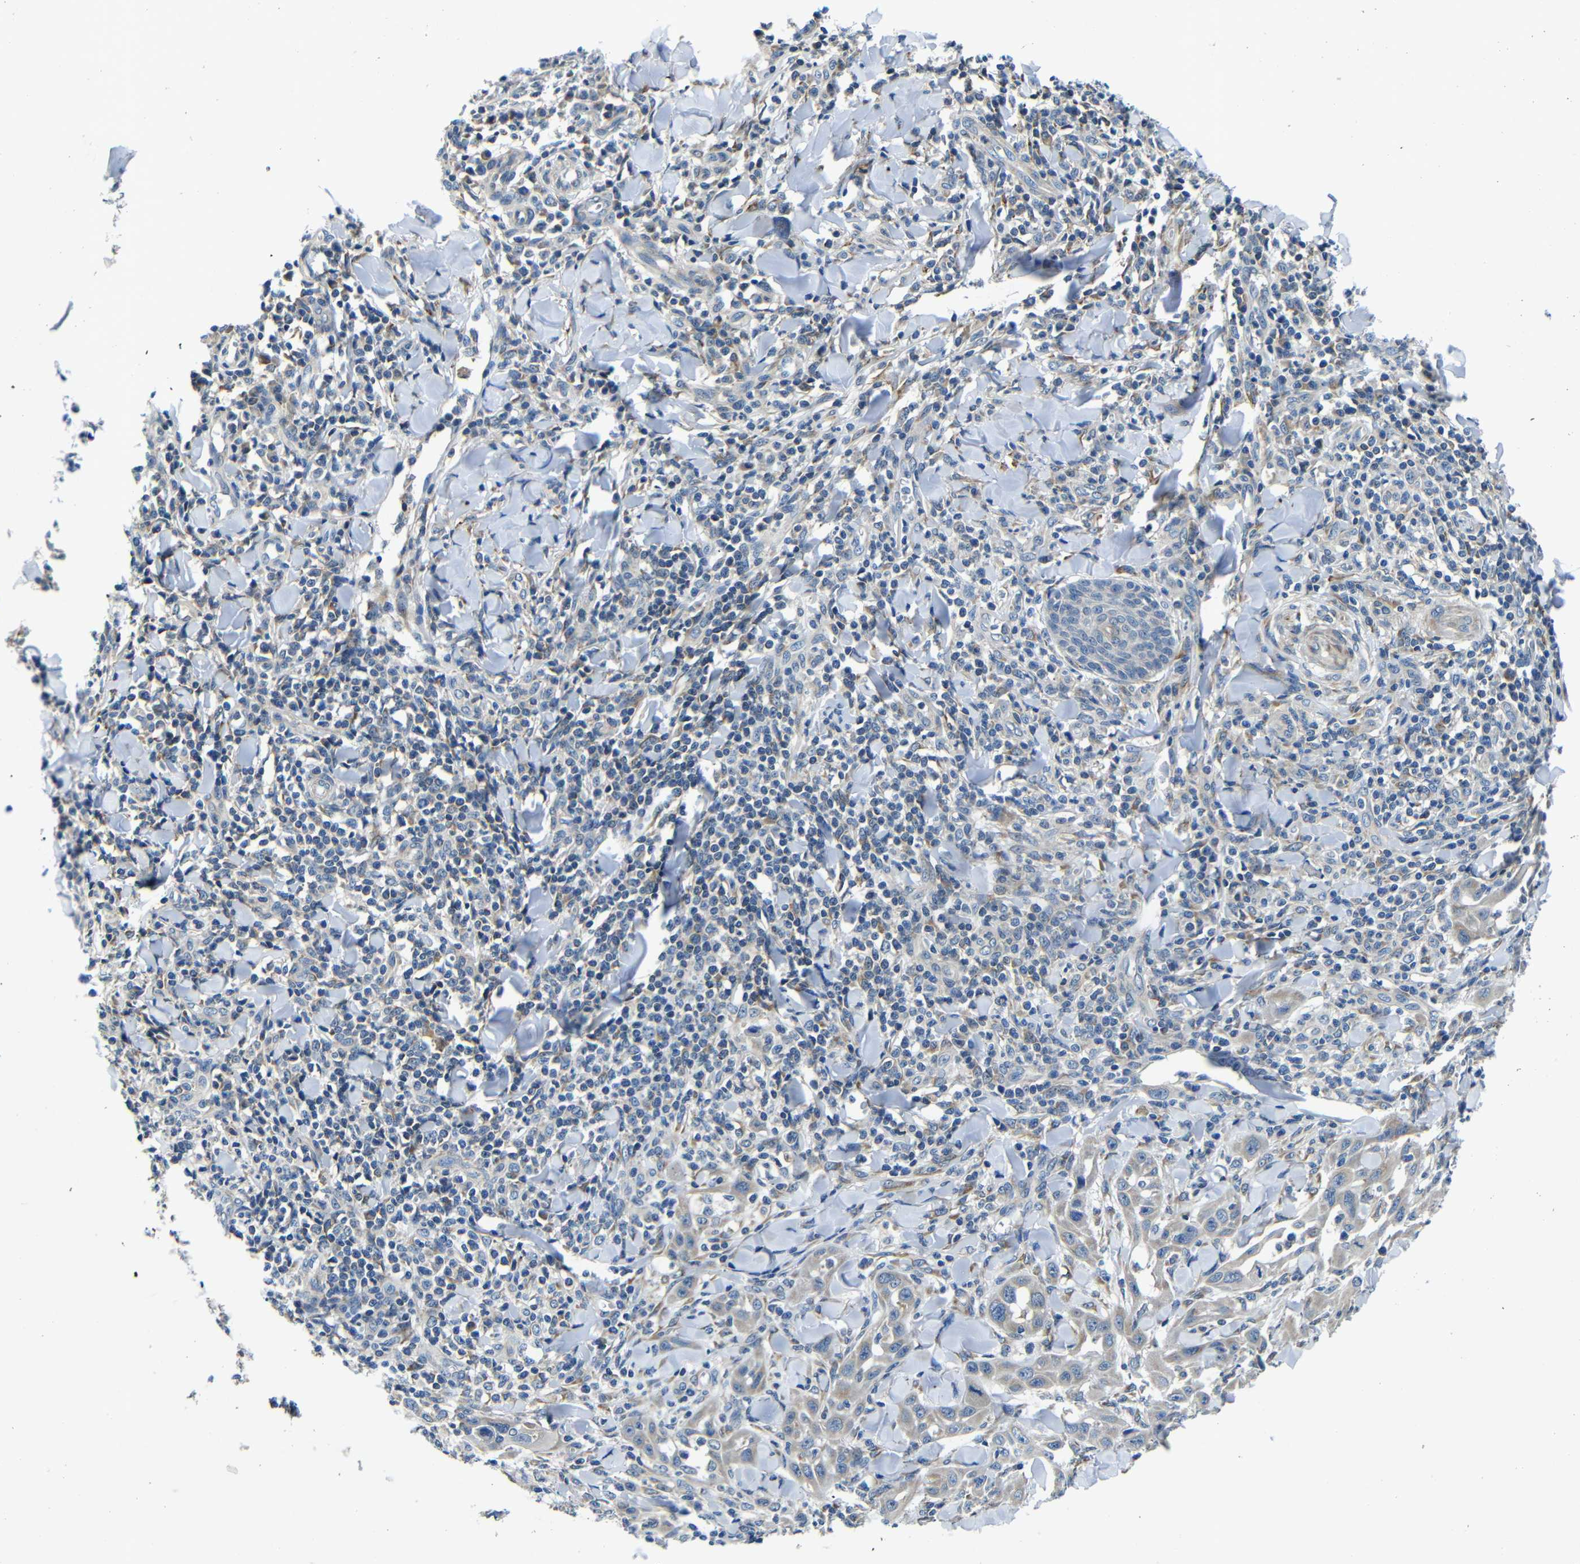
{"staining": {"intensity": "negative", "quantity": "none", "location": "none"}, "tissue": "skin cancer", "cell_type": "Tumor cells", "image_type": "cancer", "snomed": [{"axis": "morphology", "description": "Squamous cell carcinoma, NOS"}, {"axis": "topography", "description": "Skin"}], "caption": "High power microscopy histopathology image of an IHC image of skin cancer (squamous cell carcinoma), revealing no significant expression in tumor cells.", "gene": "FKBP14", "patient": {"sex": "male", "age": 24}}